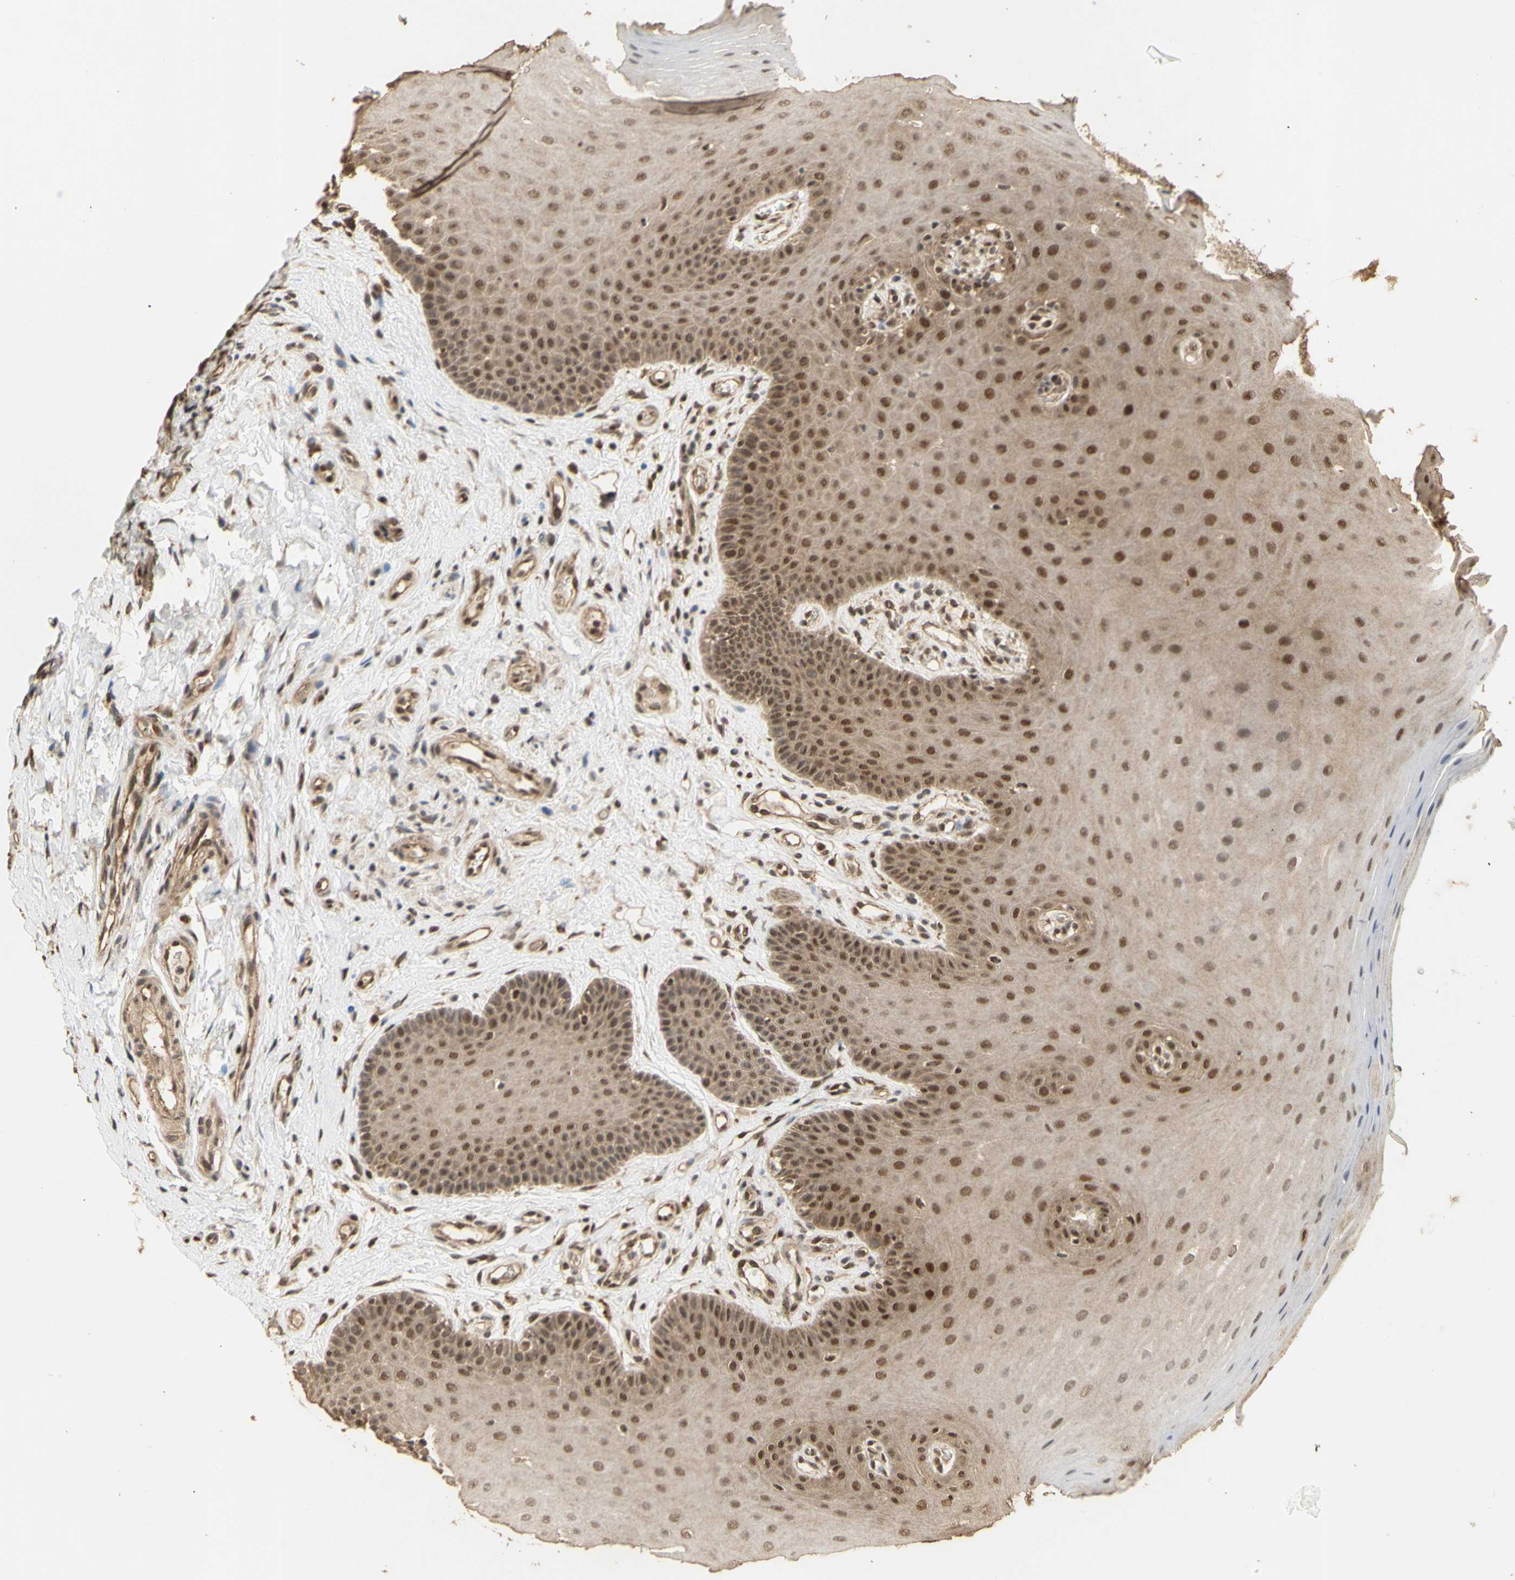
{"staining": {"intensity": "moderate", "quantity": ">75%", "location": "cytoplasmic/membranous,nuclear"}, "tissue": "oral mucosa", "cell_type": "Squamous epithelial cells", "image_type": "normal", "snomed": [{"axis": "morphology", "description": "Normal tissue, NOS"}, {"axis": "topography", "description": "Skeletal muscle"}, {"axis": "topography", "description": "Oral tissue"}], "caption": "Immunohistochemical staining of unremarkable oral mucosa exhibits medium levels of moderate cytoplasmic/membranous,nuclear expression in about >75% of squamous epithelial cells.", "gene": "GTF2E2", "patient": {"sex": "male", "age": 58}}